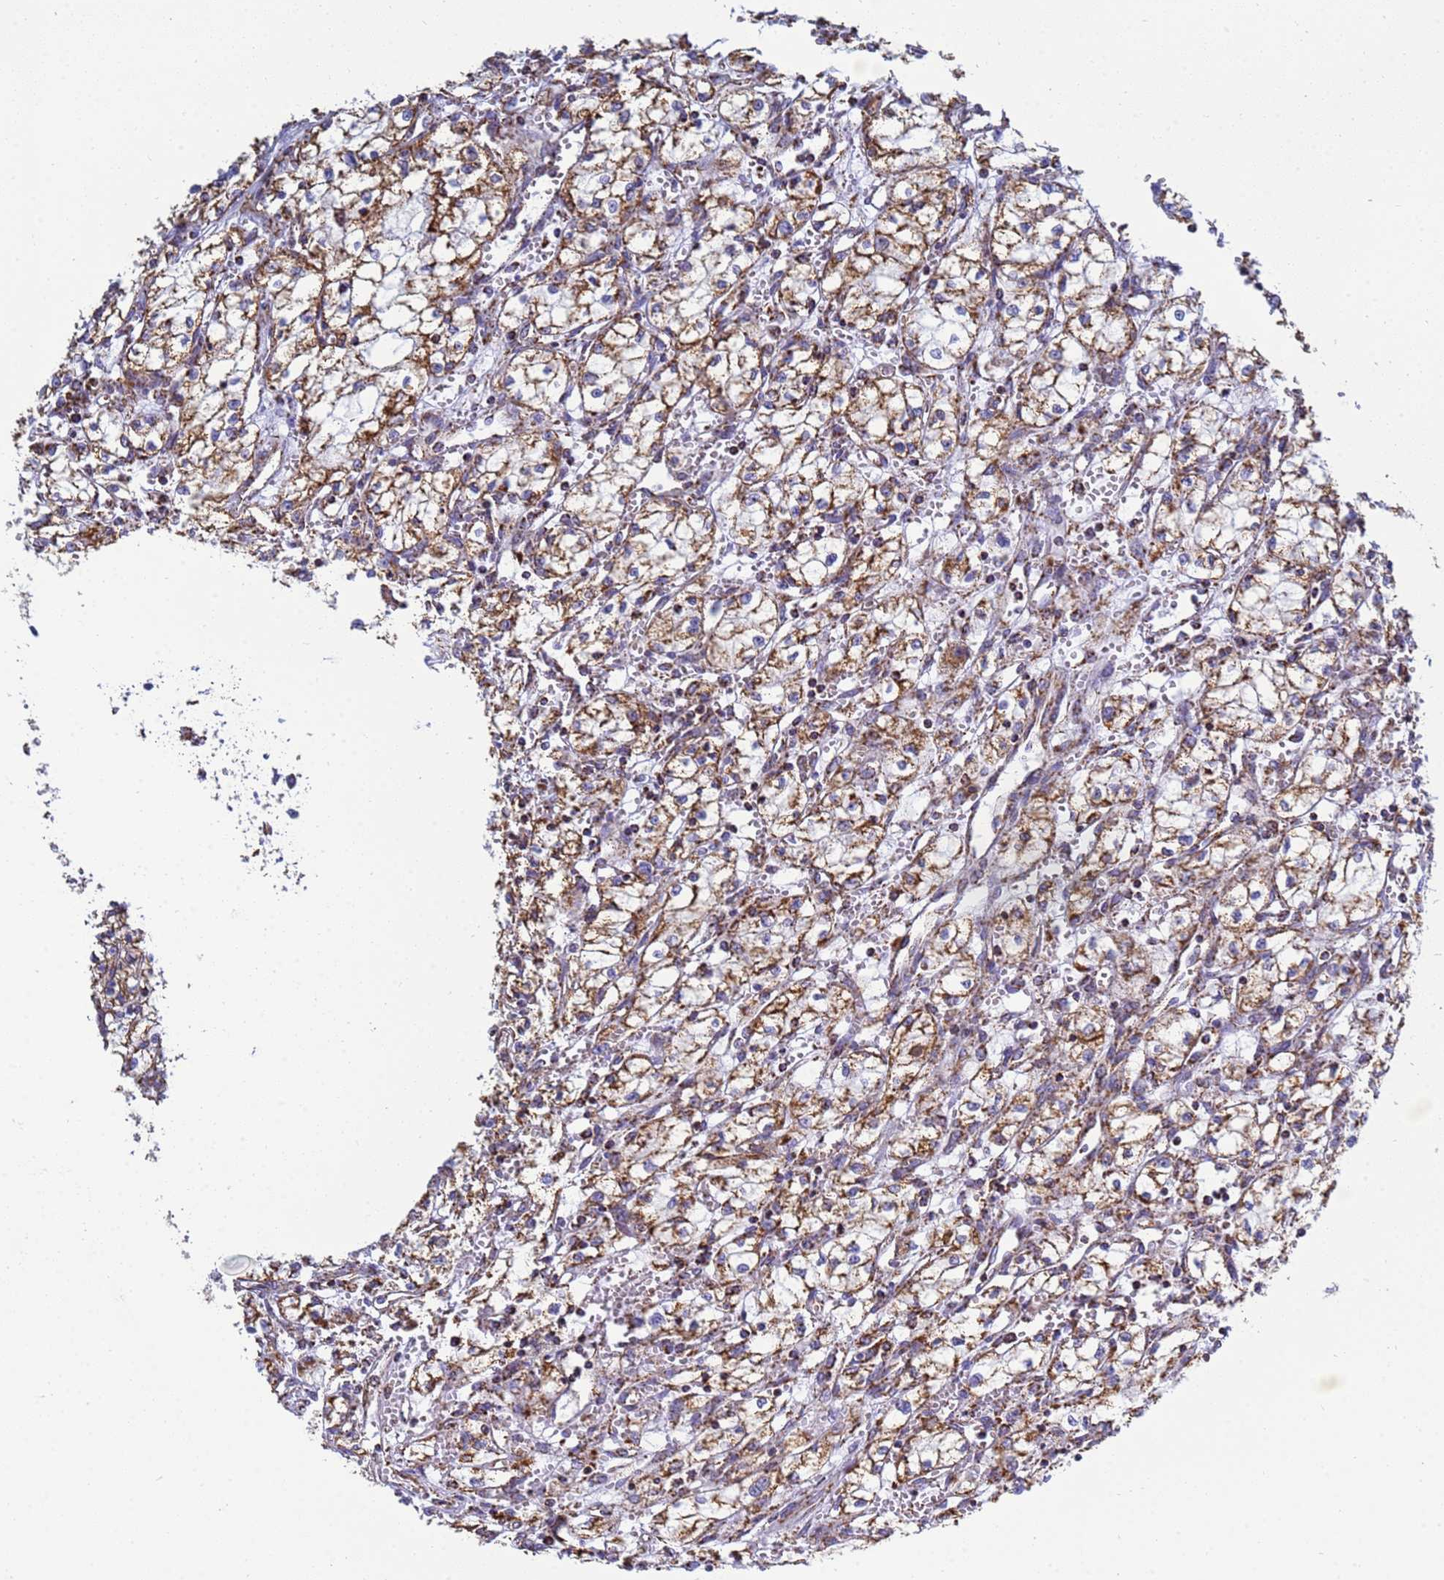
{"staining": {"intensity": "moderate", "quantity": ">75%", "location": "cytoplasmic/membranous"}, "tissue": "renal cancer", "cell_type": "Tumor cells", "image_type": "cancer", "snomed": [{"axis": "morphology", "description": "Adenocarcinoma, NOS"}, {"axis": "topography", "description": "Kidney"}], "caption": "Renal cancer tissue displays moderate cytoplasmic/membranous staining in about >75% of tumor cells, visualized by immunohistochemistry.", "gene": "COQ4", "patient": {"sex": "male", "age": 59}}